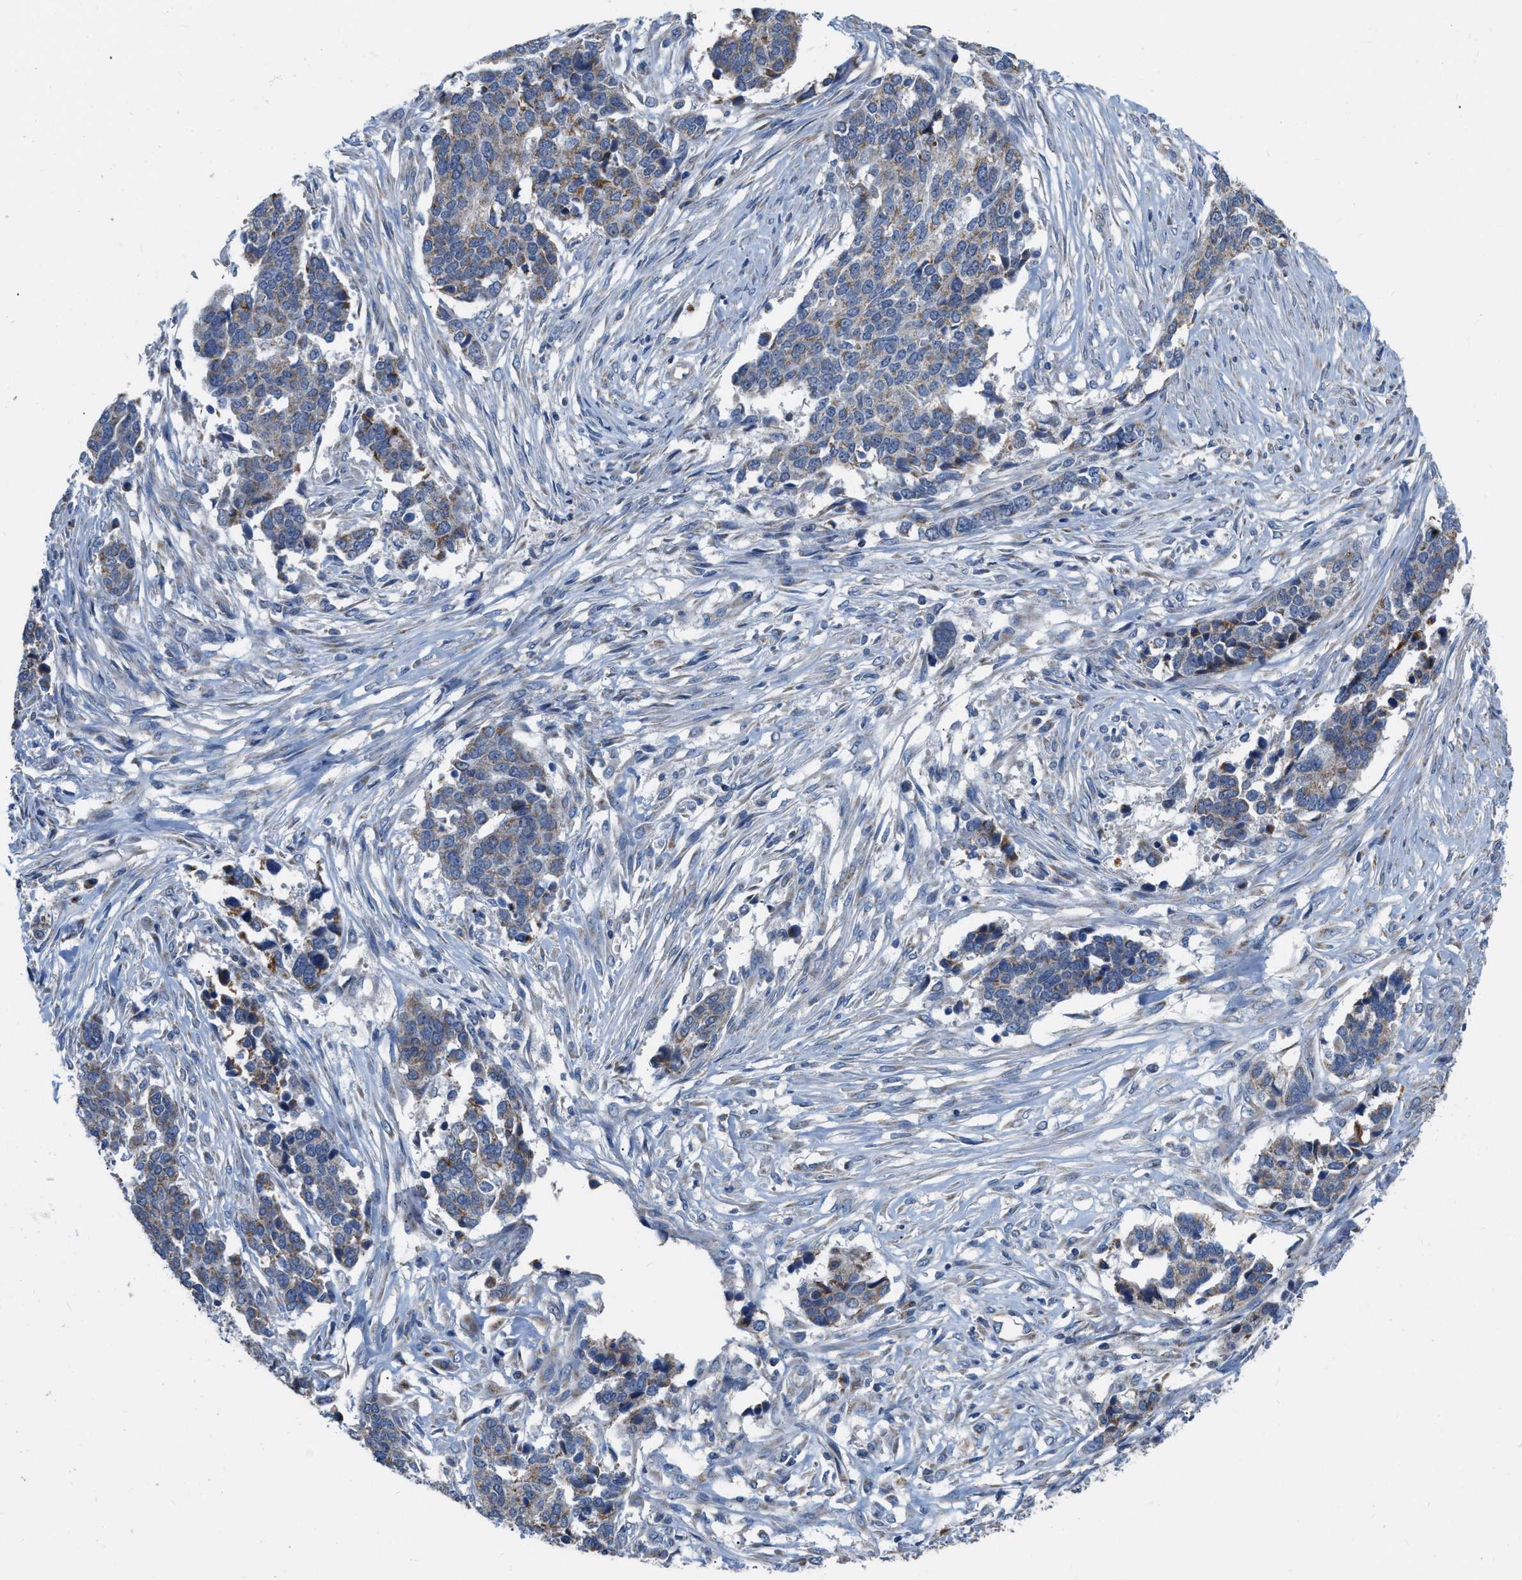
{"staining": {"intensity": "weak", "quantity": "25%-75%", "location": "cytoplasmic/membranous"}, "tissue": "ovarian cancer", "cell_type": "Tumor cells", "image_type": "cancer", "snomed": [{"axis": "morphology", "description": "Cystadenocarcinoma, serous, NOS"}, {"axis": "topography", "description": "Ovary"}], "caption": "Protein analysis of ovarian serous cystadenocarcinoma tissue displays weak cytoplasmic/membranous staining in approximately 25%-75% of tumor cells.", "gene": "DDX56", "patient": {"sex": "female", "age": 44}}